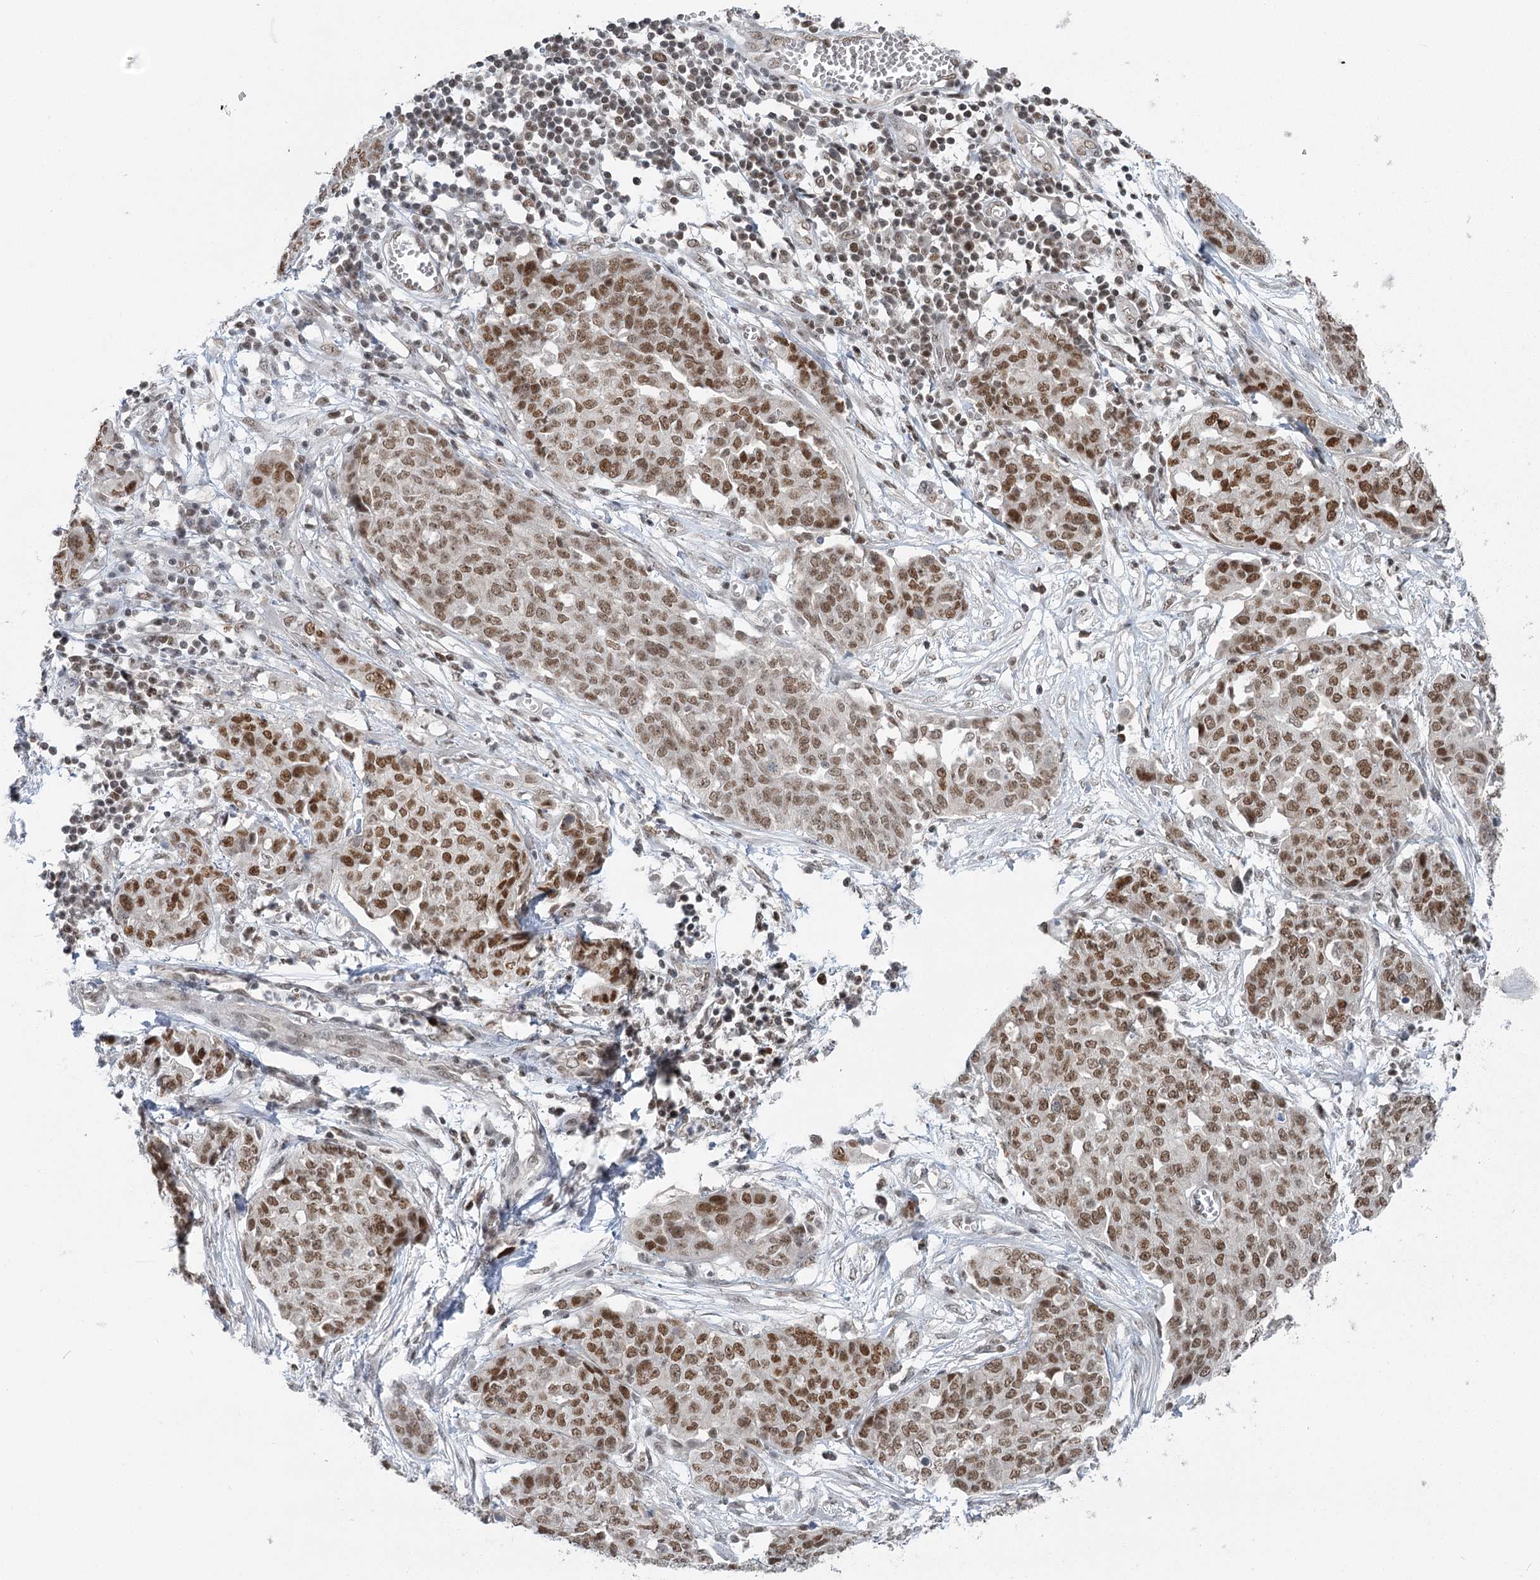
{"staining": {"intensity": "moderate", "quantity": ">75%", "location": "nuclear"}, "tissue": "ovarian cancer", "cell_type": "Tumor cells", "image_type": "cancer", "snomed": [{"axis": "morphology", "description": "Cystadenocarcinoma, serous, NOS"}, {"axis": "topography", "description": "Soft tissue"}, {"axis": "topography", "description": "Ovary"}], "caption": "A medium amount of moderate nuclear staining is present in approximately >75% of tumor cells in ovarian cancer (serous cystadenocarcinoma) tissue.", "gene": "PDS5A", "patient": {"sex": "female", "age": 57}}